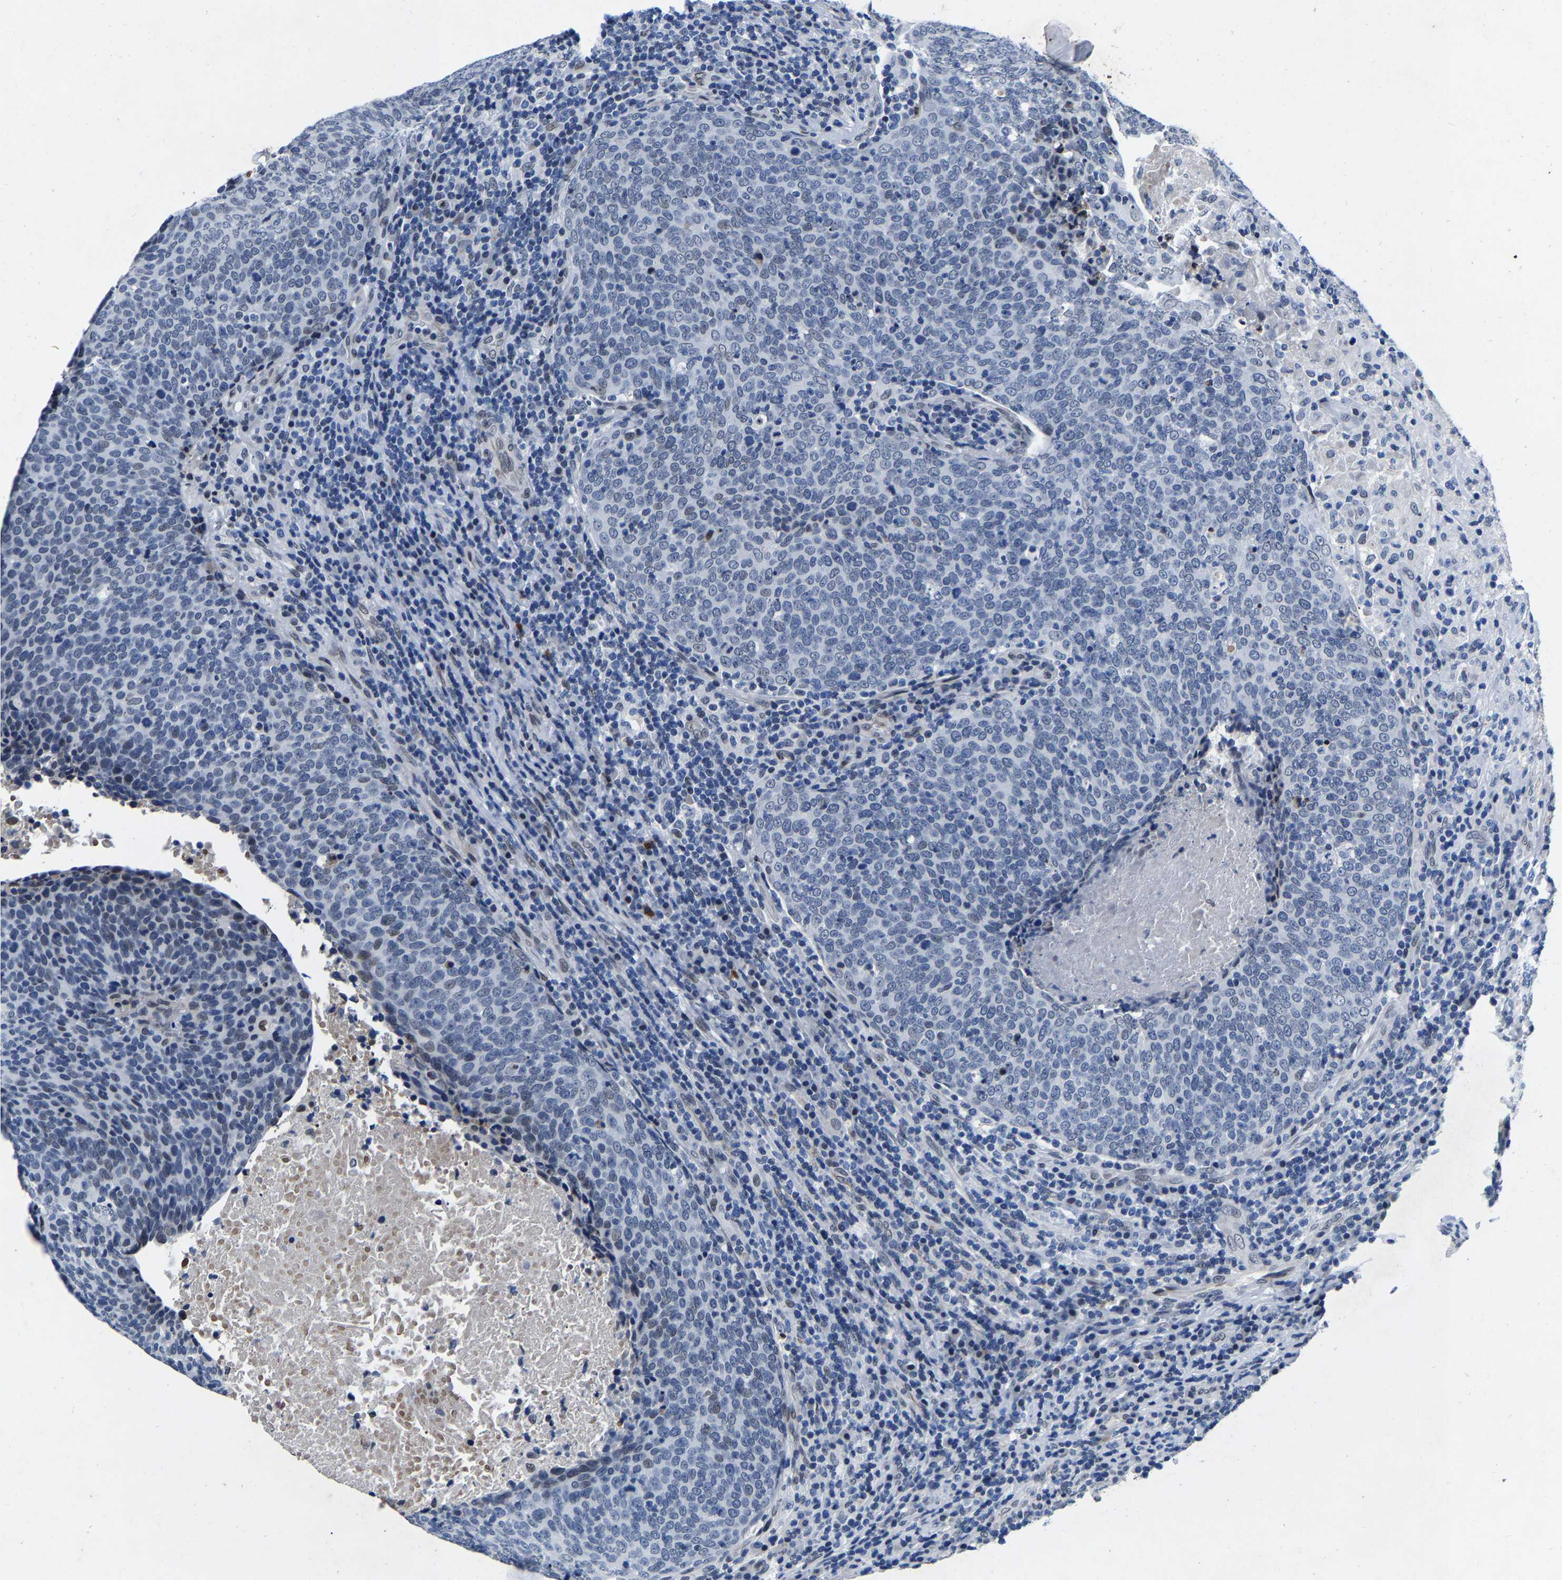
{"staining": {"intensity": "weak", "quantity": "<25%", "location": "nuclear"}, "tissue": "head and neck cancer", "cell_type": "Tumor cells", "image_type": "cancer", "snomed": [{"axis": "morphology", "description": "Squamous cell carcinoma, NOS"}, {"axis": "morphology", "description": "Squamous cell carcinoma, metastatic, NOS"}, {"axis": "topography", "description": "Lymph node"}, {"axis": "topography", "description": "Head-Neck"}], "caption": "Immunohistochemistry photomicrograph of head and neck cancer stained for a protein (brown), which exhibits no staining in tumor cells.", "gene": "UBN2", "patient": {"sex": "male", "age": 62}}